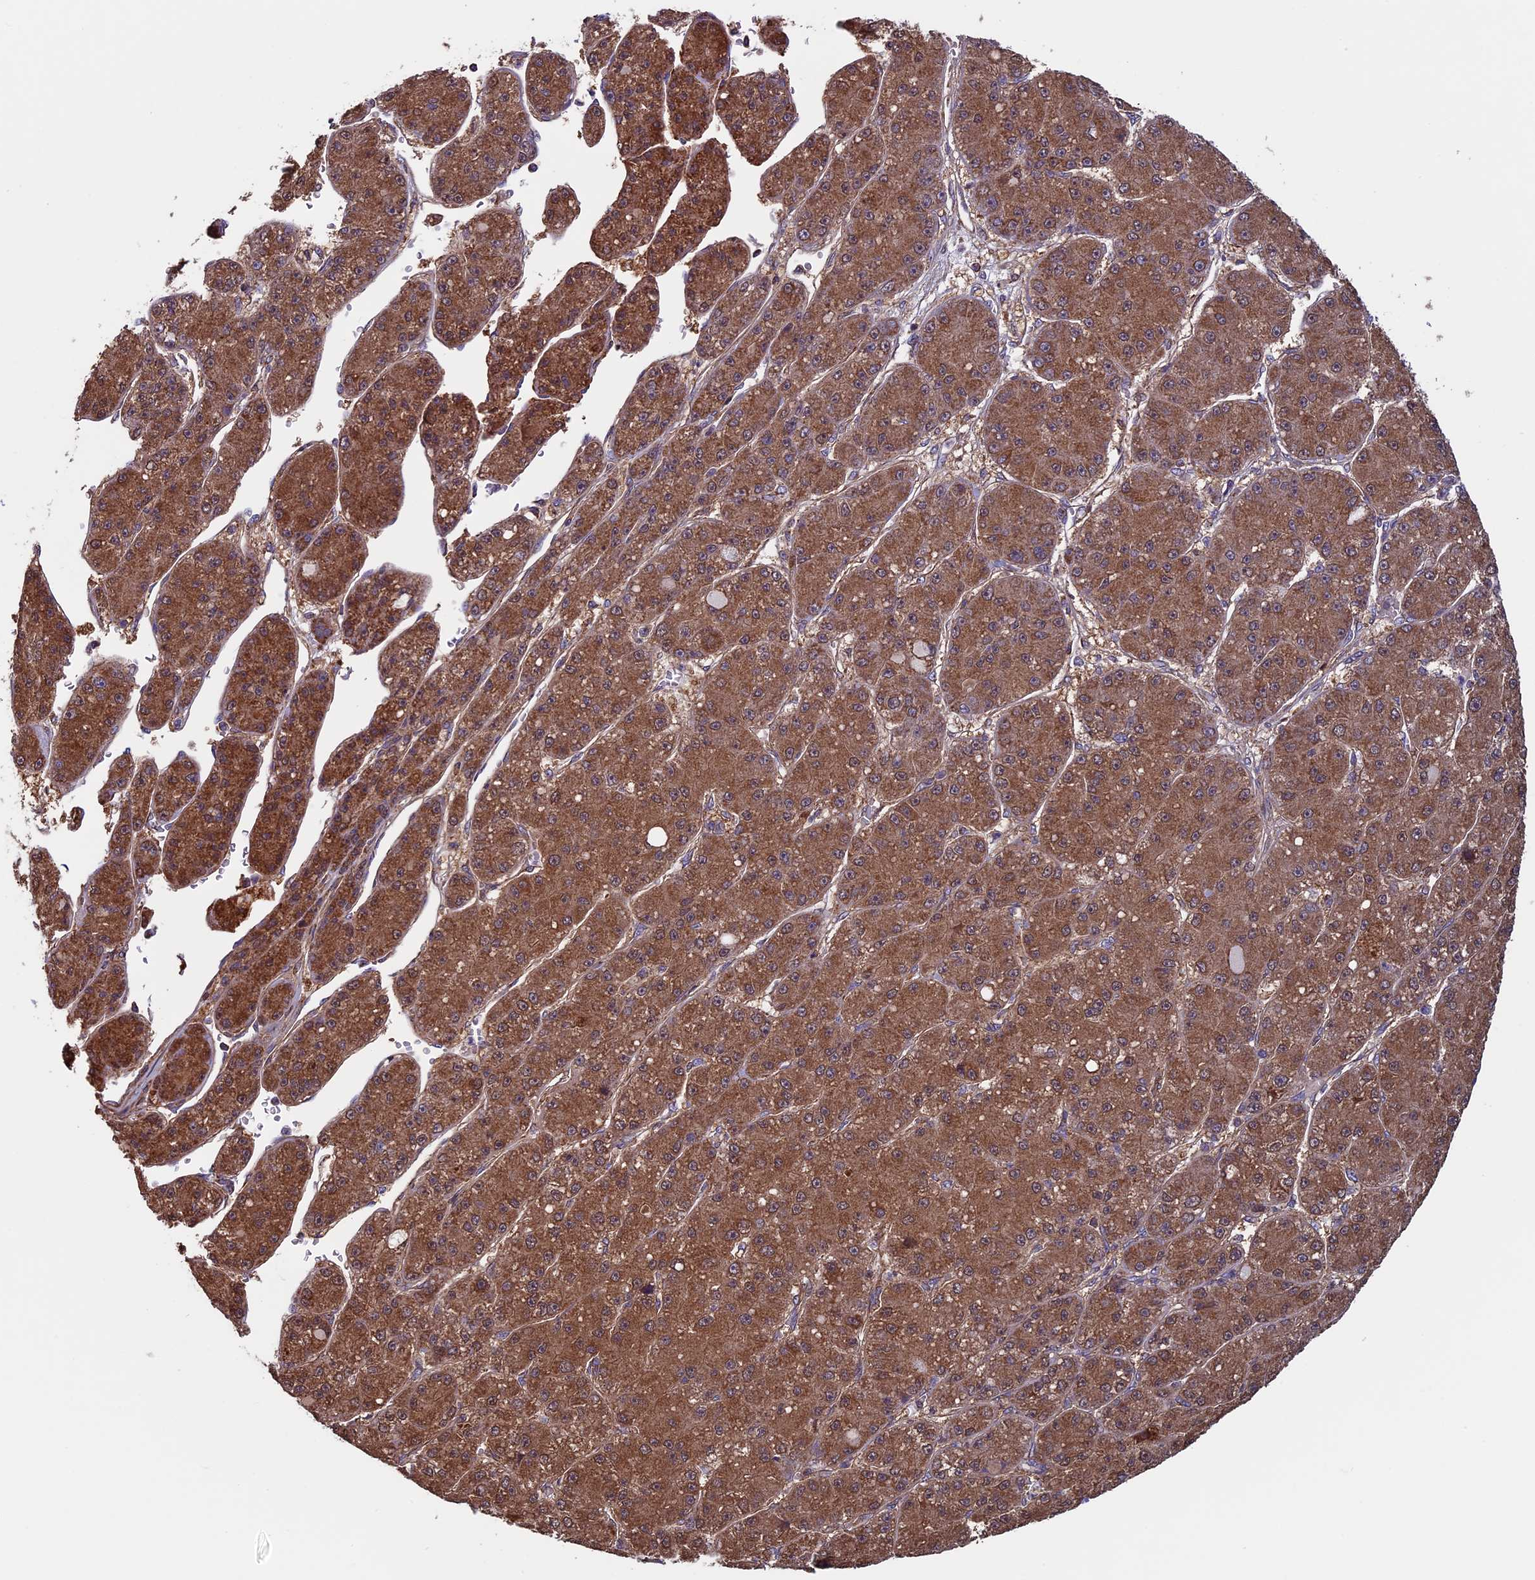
{"staining": {"intensity": "moderate", "quantity": ">75%", "location": "cytoplasmic/membranous"}, "tissue": "liver cancer", "cell_type": "Tumor cells", "image_type": "cancer", "snomed": [{"axis": "morphology", "description": "Carcinoma, Hepatocellular, NOS"}, {"axis": "topography", "description": "Liver"}], "caption": "Immunohistochemical staining of human liver hepatocellular carcinoma demonstrates moderate cytoplasmic/membranous protein positivity in approximately >75% of tumor cells.", "gene": "CCDC8", "patient": {"sex": "male", "age": 67}}